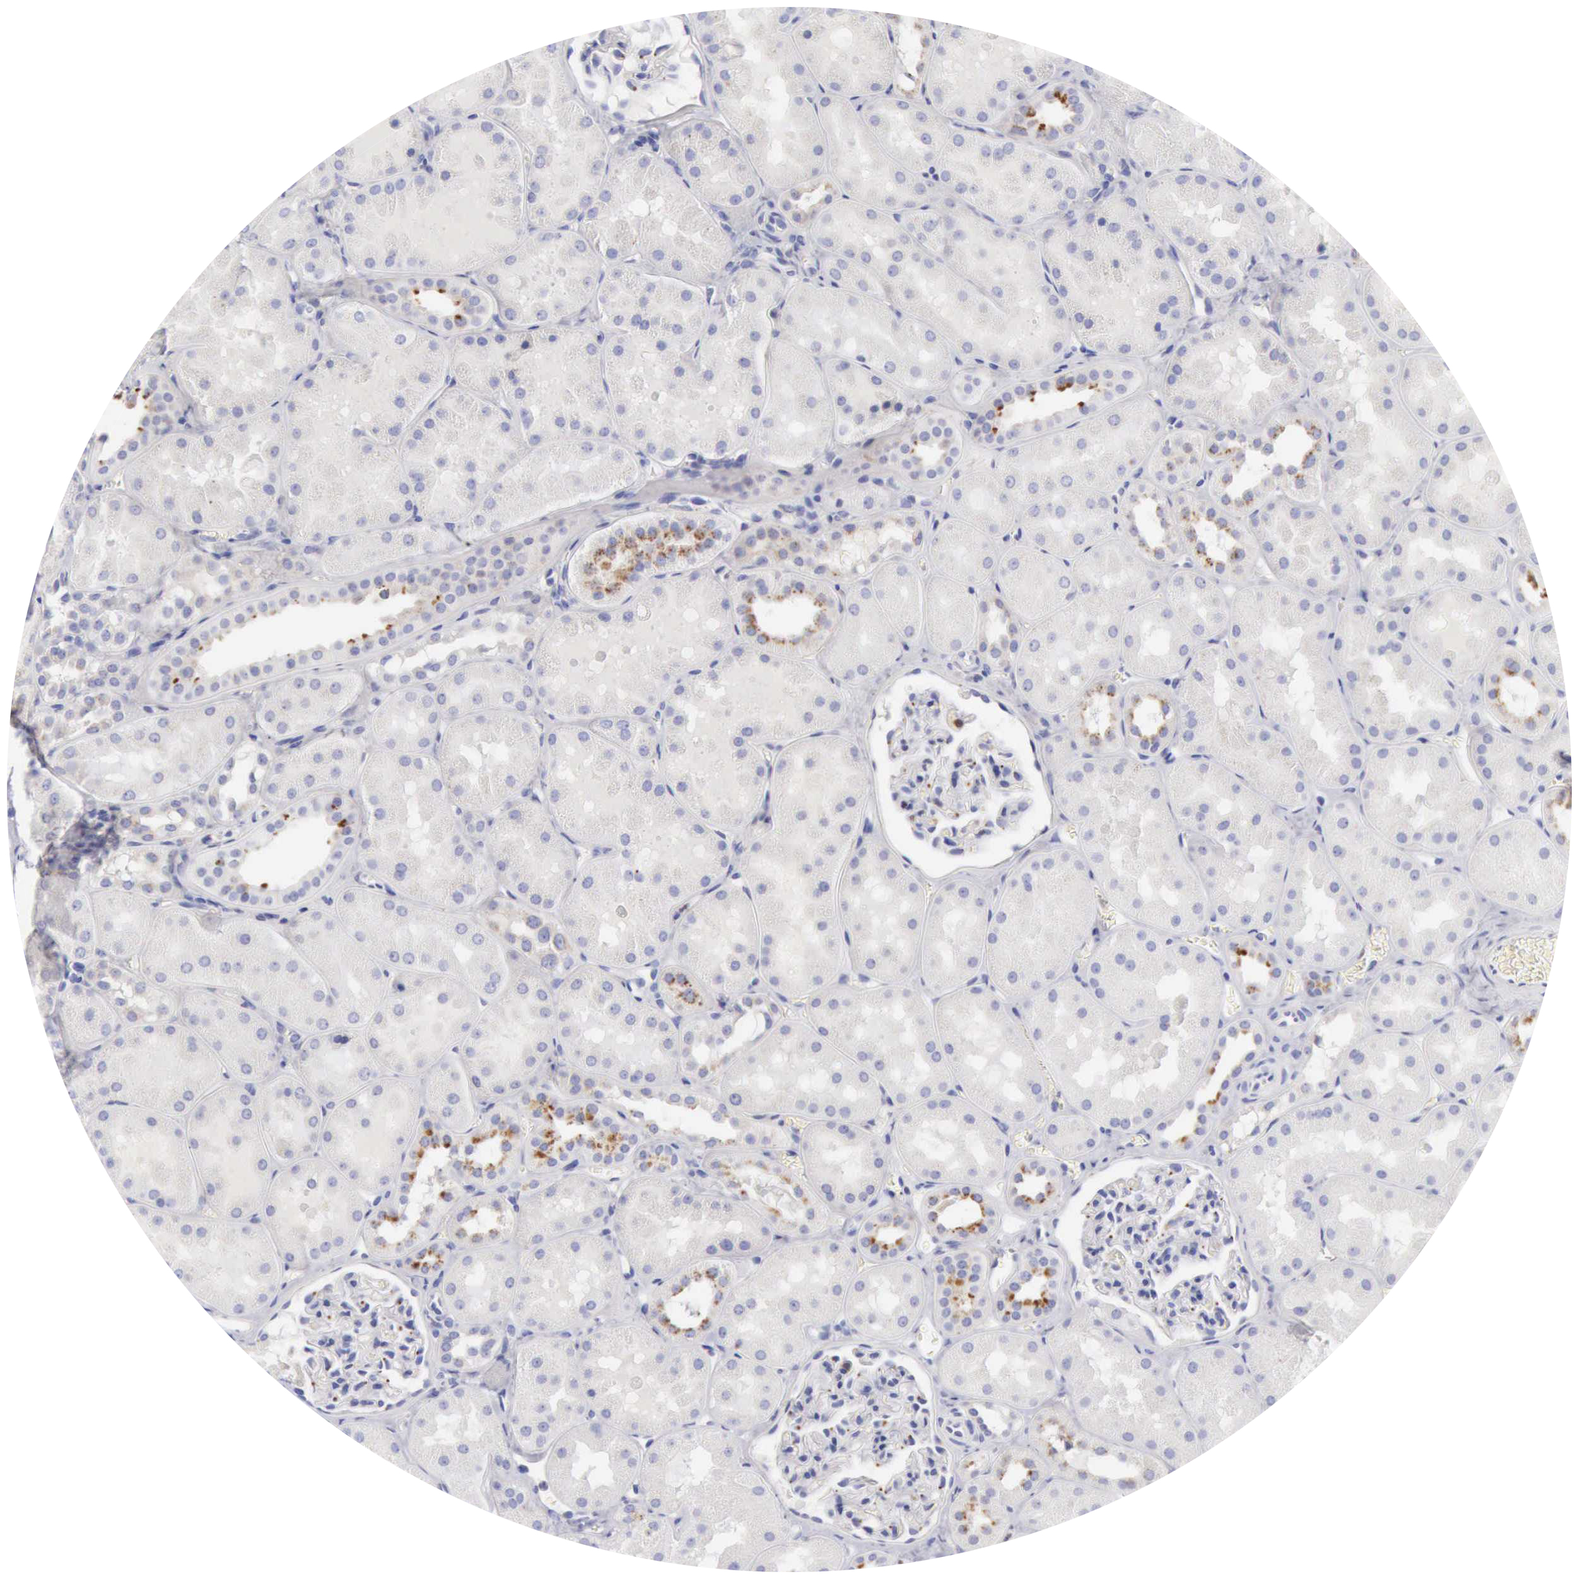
{"staining": {"intensity": "negative", "quantity": "none", "location": "none"}, "tissue": "kidney", "cell_type": "Cells in glomeruli", "image_type": "normal", "snomed": [{"axis": "morphology", "description": "Normal tissue, NOS"}, {"axis": "topography", "description": "Kidney"}], "caption": "This is an immunohistochemistry micrograph of benign human kidney. There is no positivity in cells in glomeruli.", "gene": "CTSS", "patient": {"sex": "male", "age": 16}}